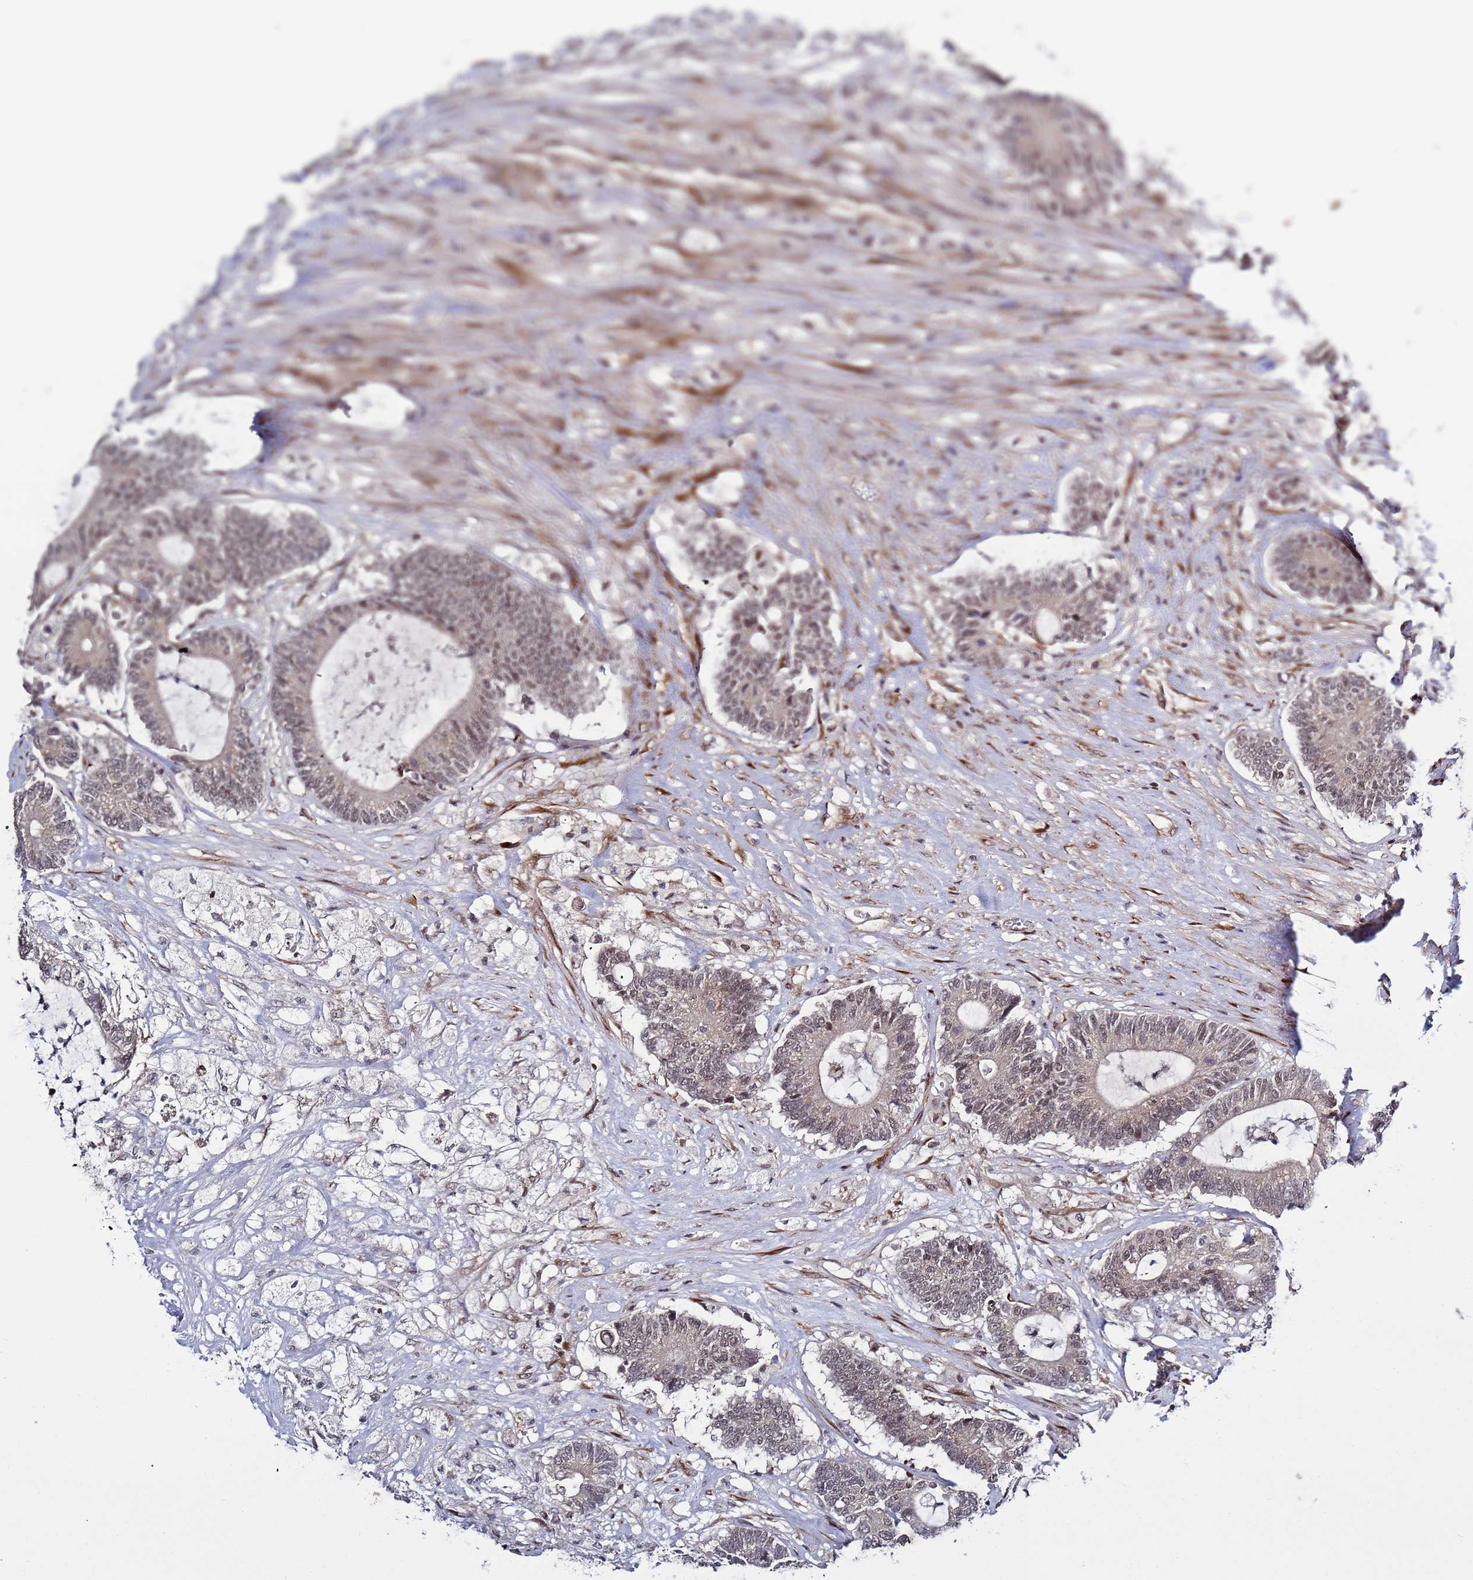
{"staining": {"intensity": "weak", "quantity": ">75%", "location": "cytoplasmic/membranous,nuclear"}, "tissue": "colorectal cancer", "cell_type": "Tumor cells", "image_type": "cancer", "snomed": [{"axis": "morphology", "description": "Adenocarcinoma, NOS"}, {"axis": "topography", "description": "Colon"}], "caption": "Protein expression analysis of colorectal cancer (adenocarcinoma) reveals weak cytoplasmic/membranous and nuclear staining in approximately >75% of tumor cells.", "gene": "POLR2D", "patient": {"sex": "female", "age": 84}}